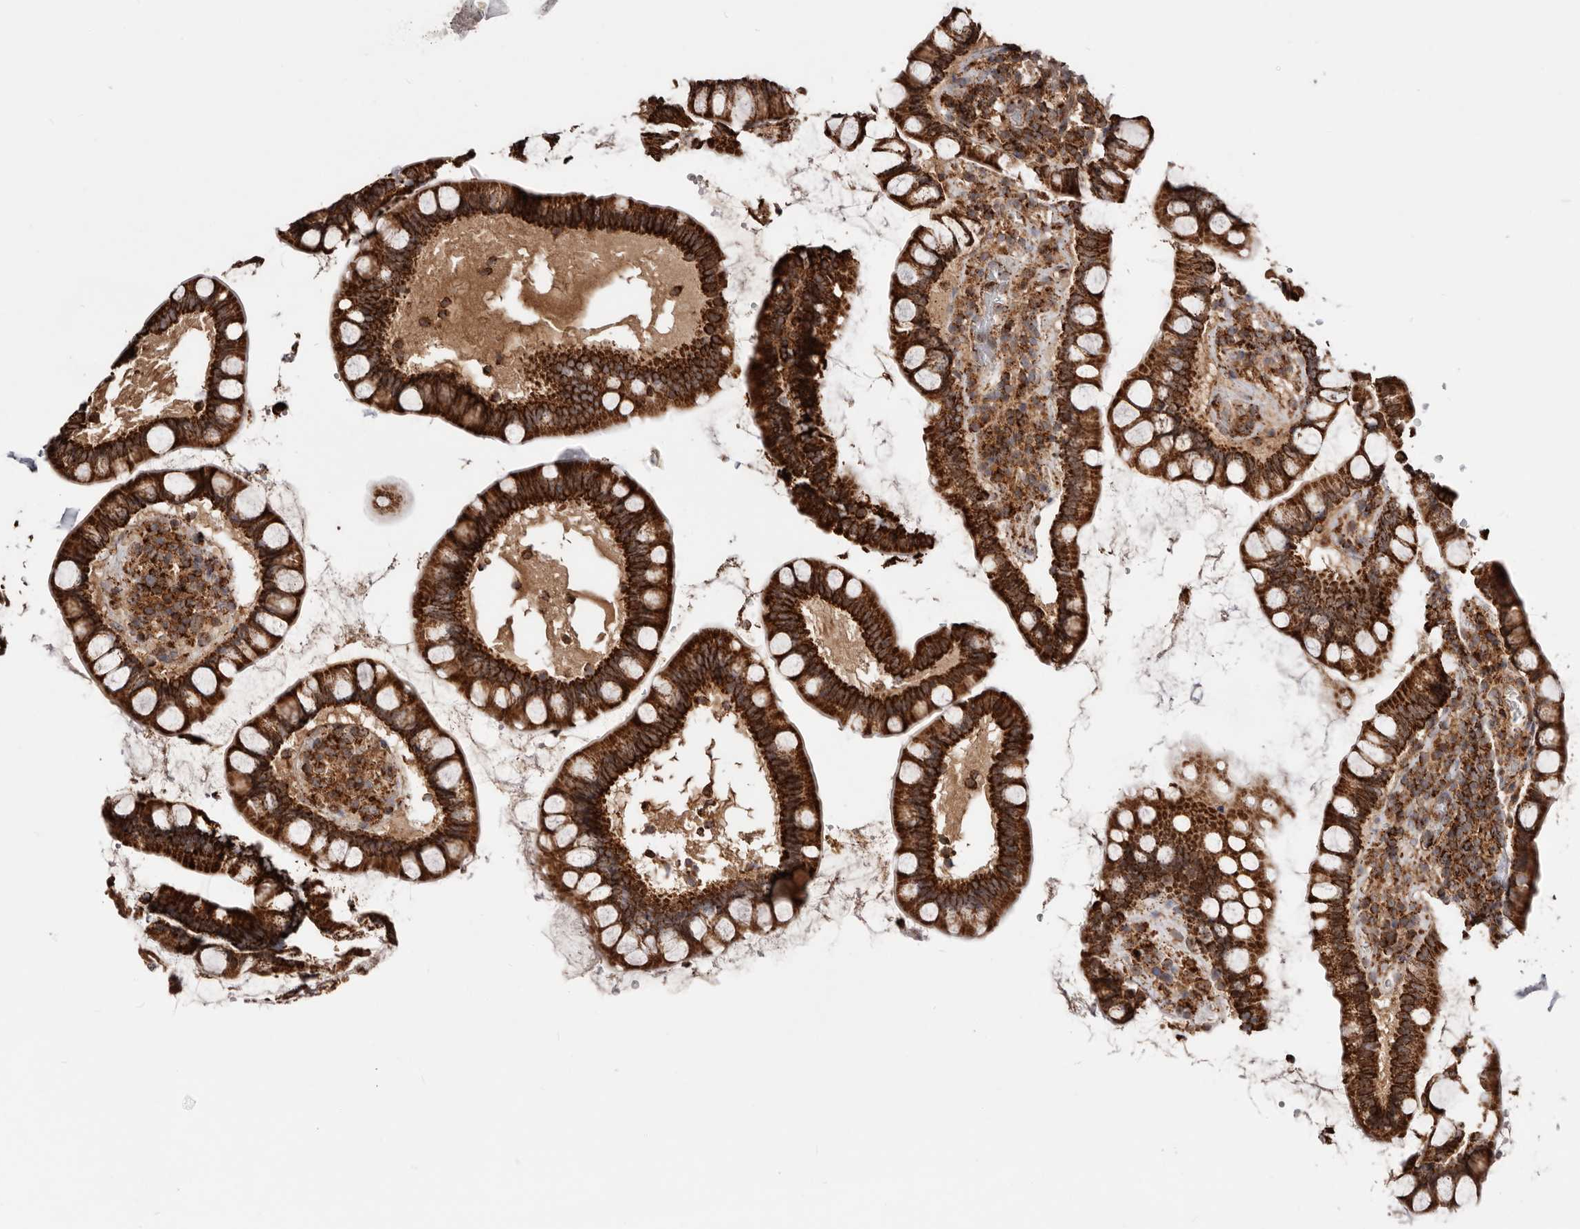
{"staining": {"intensity": "strong", "quantity": ">75%", "location": "cytoplasmic/membranous"}, "tissue": "small intestine", "cell_type": "Glandular cells", "image_type": "normal", "snomed": [{"axis": "morphology", "description": "Normal tissue, NOS"}, {"axis": "topography", "description": "Small intestine"}], "caption": "Strong cytoplasmic/membranous expression for a protein is identified in about >75% of glandular cells of unremarkable small intestine using immunohistochemistry.", "gene": "PRKACB", "patient": {"sex": "female", "age": 84}}